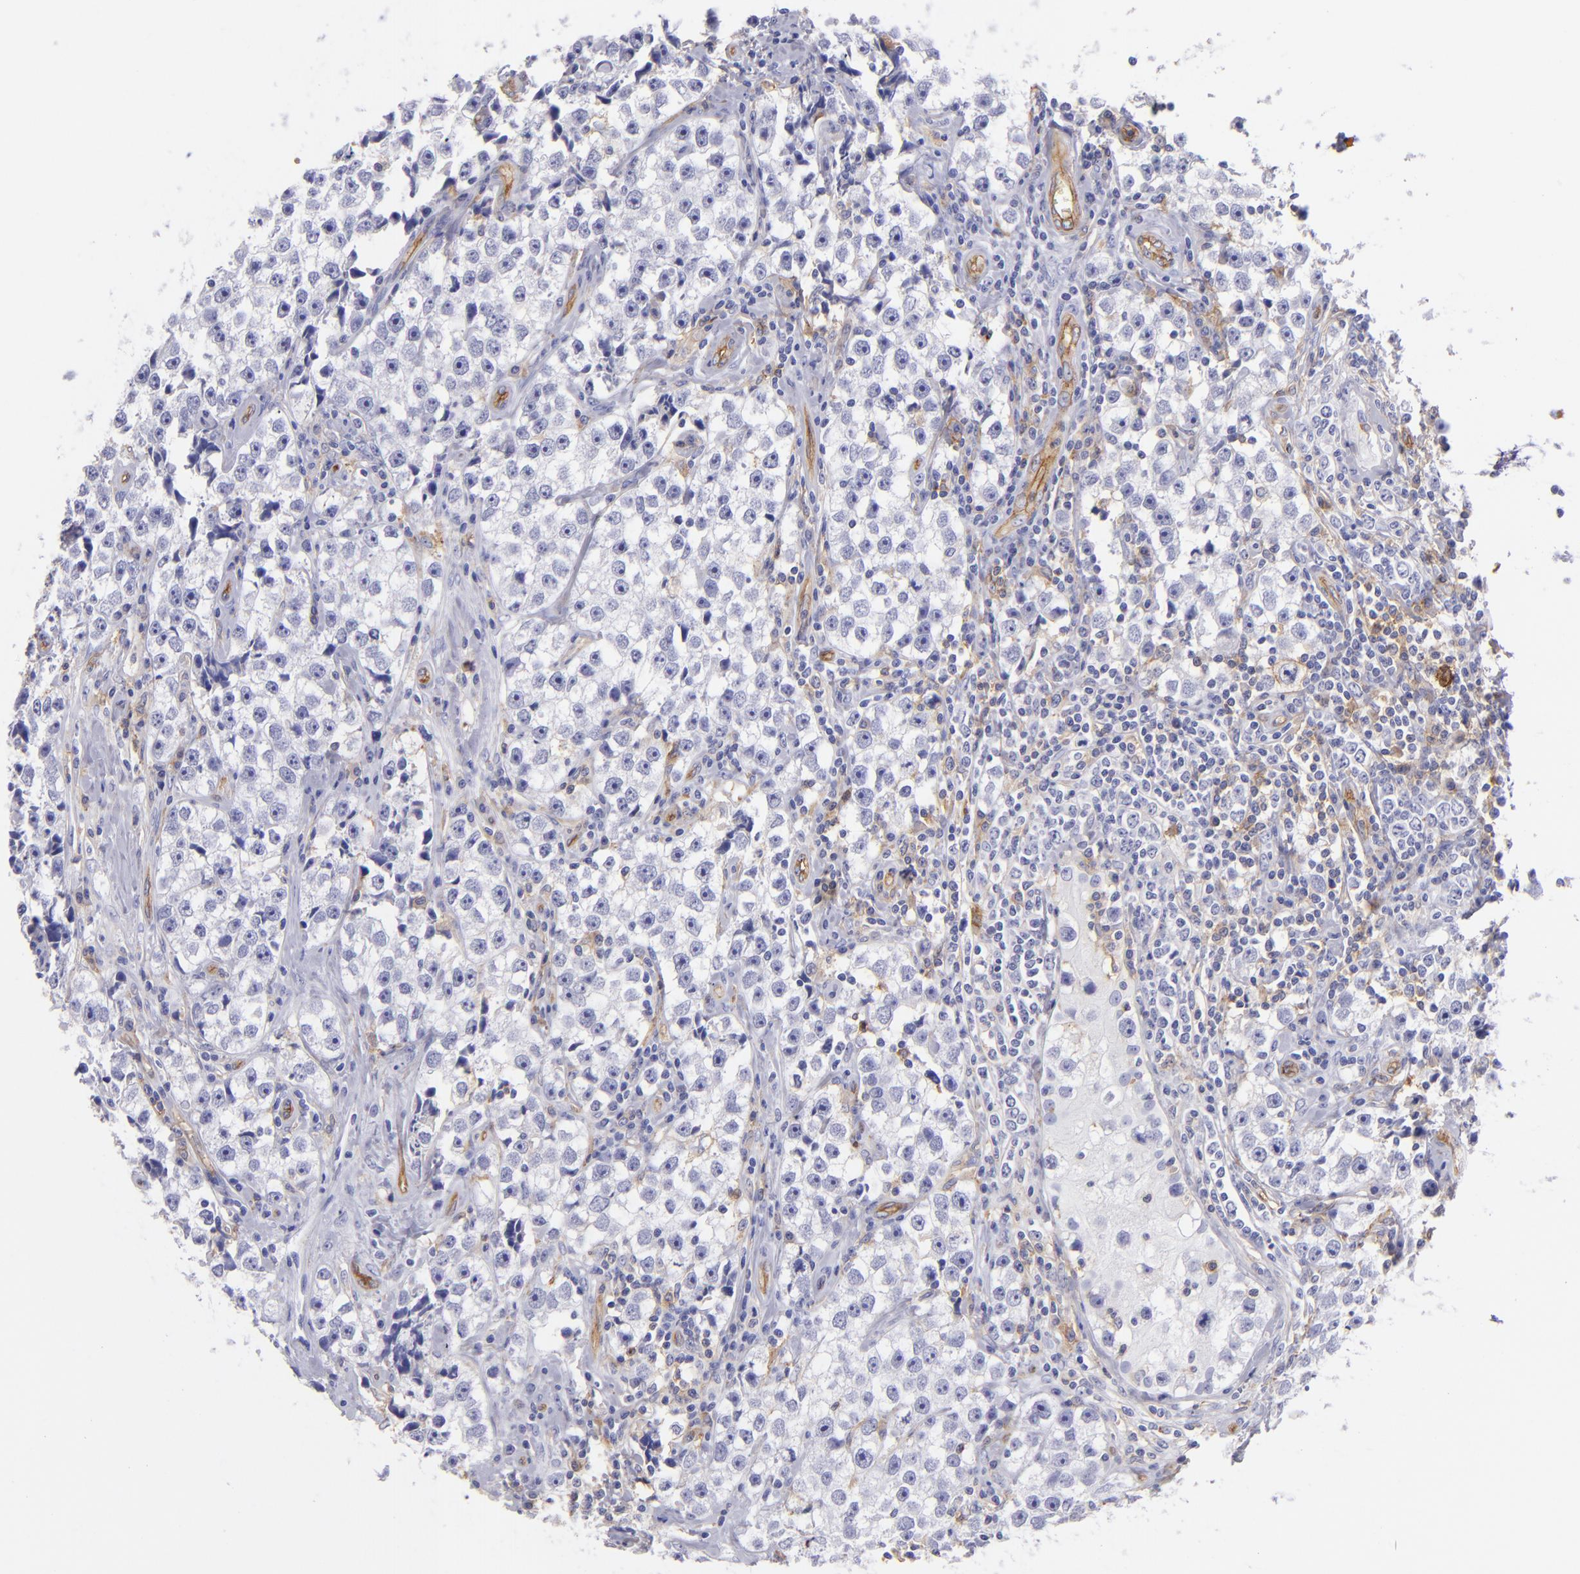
{"staining": {"intensity": "negative", "quantity": "none", "location": "none"}, "tissue": "testis cancer", "cell_type": "Tumor cells", "image_type": "cancer", "snomed": [{"axis": "morphology", "description": "Seminoma, NOS"}, {"axis": "topography", "description": "Testis"}], "caption": "Testis cancer stained for a protein using IHC displays no staining tumor cells.", "gene": "ENTPD1", "patient": {"sex": "male", "age": 32}}